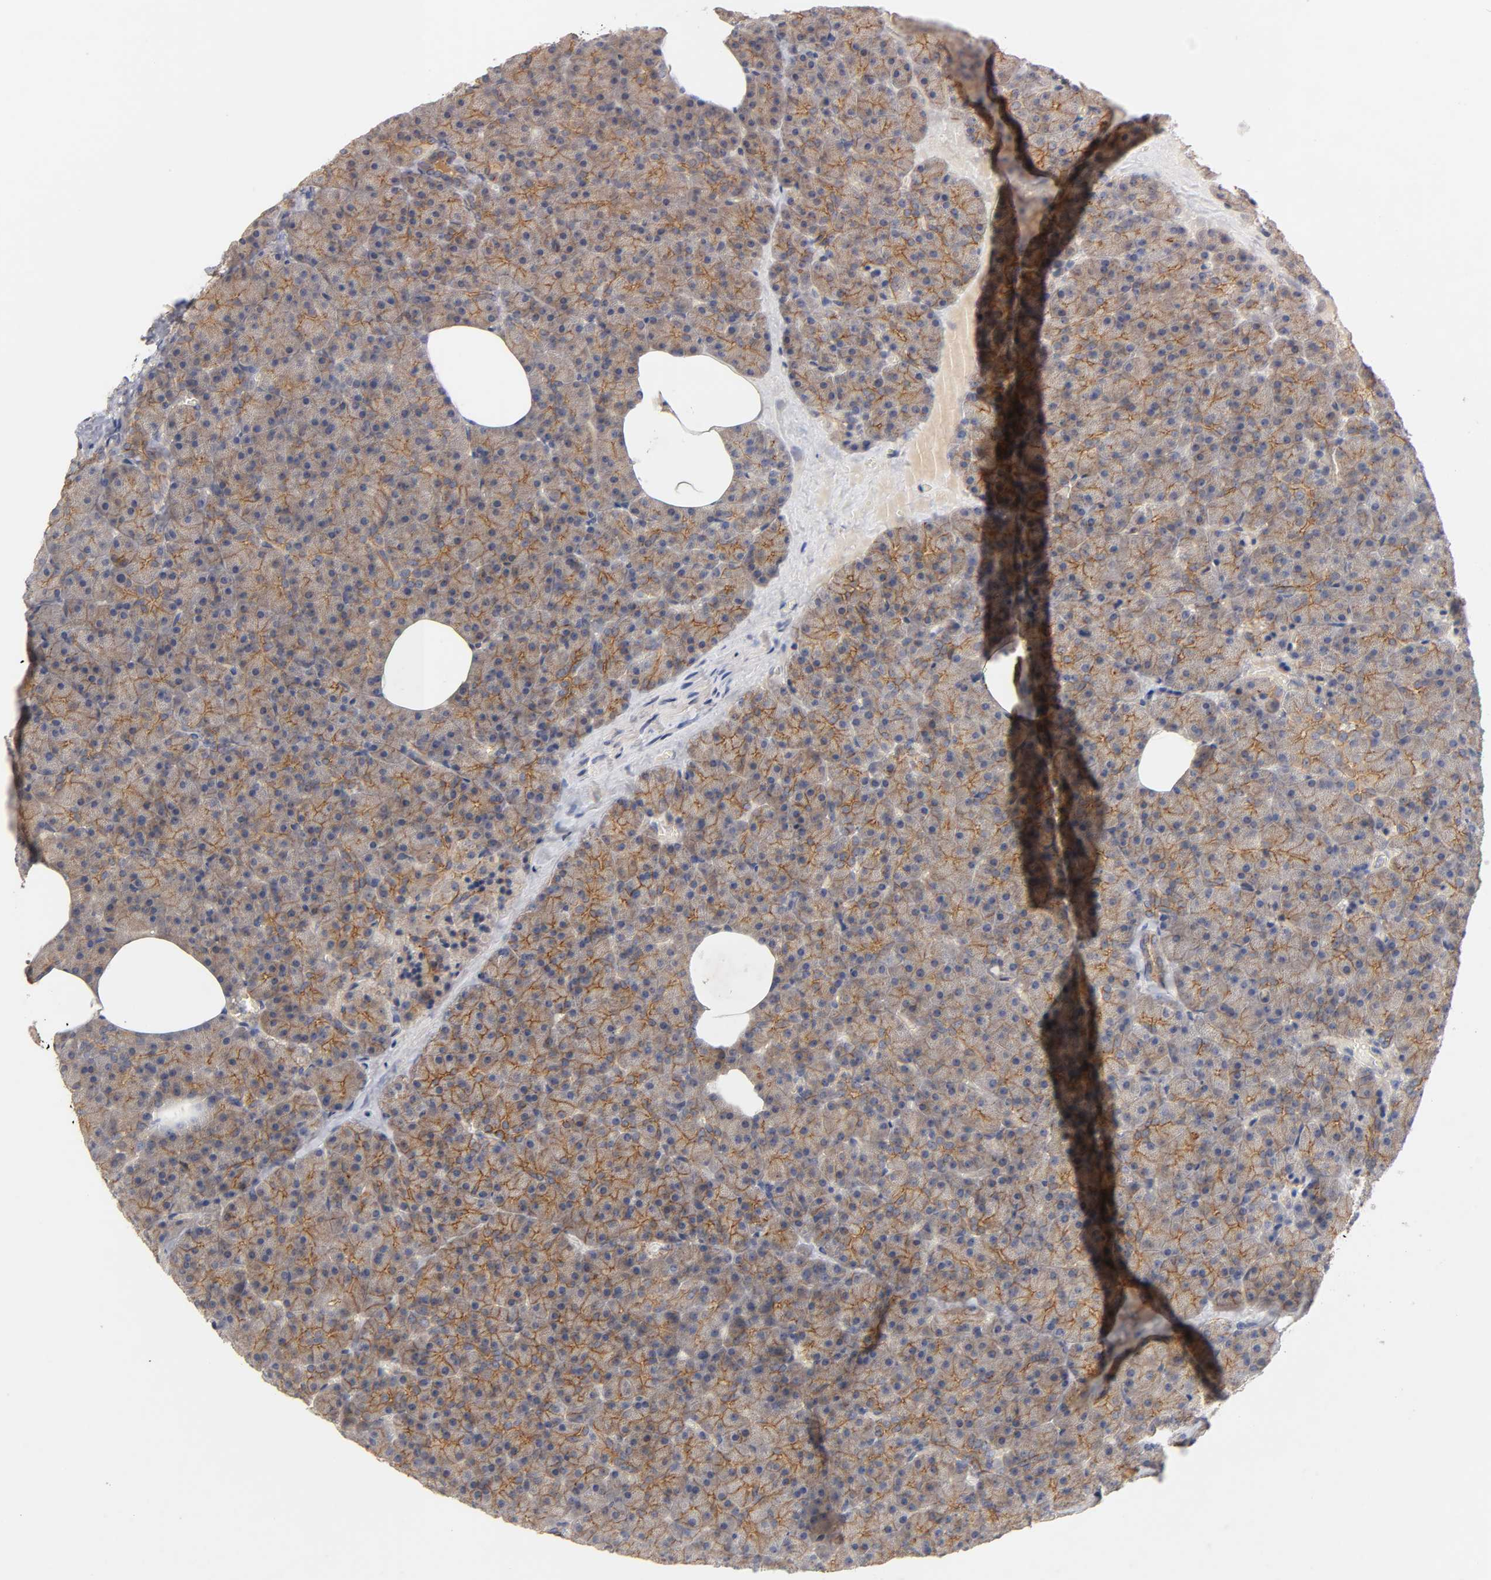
{"staining": {"intensity": "moderate", "quantity": ">75%", "location": "cytoplasmic/membranous"}, "tissue": "pancreas", "cell_type": "Exocrine glandular cells", "image_type": "normal", "snomed": [{"axis": "morphology", "description": "Normal tissue, NOS"}, {"axis": "topography", "description": "Pancreas"}], "caption": "A high-resolution image shows IHC staining of benign pancreas, which reveals moderate cytoplasmic/membranous positivity in approximately >75% of exocrine glandular cells. Nuclei are stained in blue.", "gene": "PDZD11", "patient": {"sex": "female", "age": 35}}